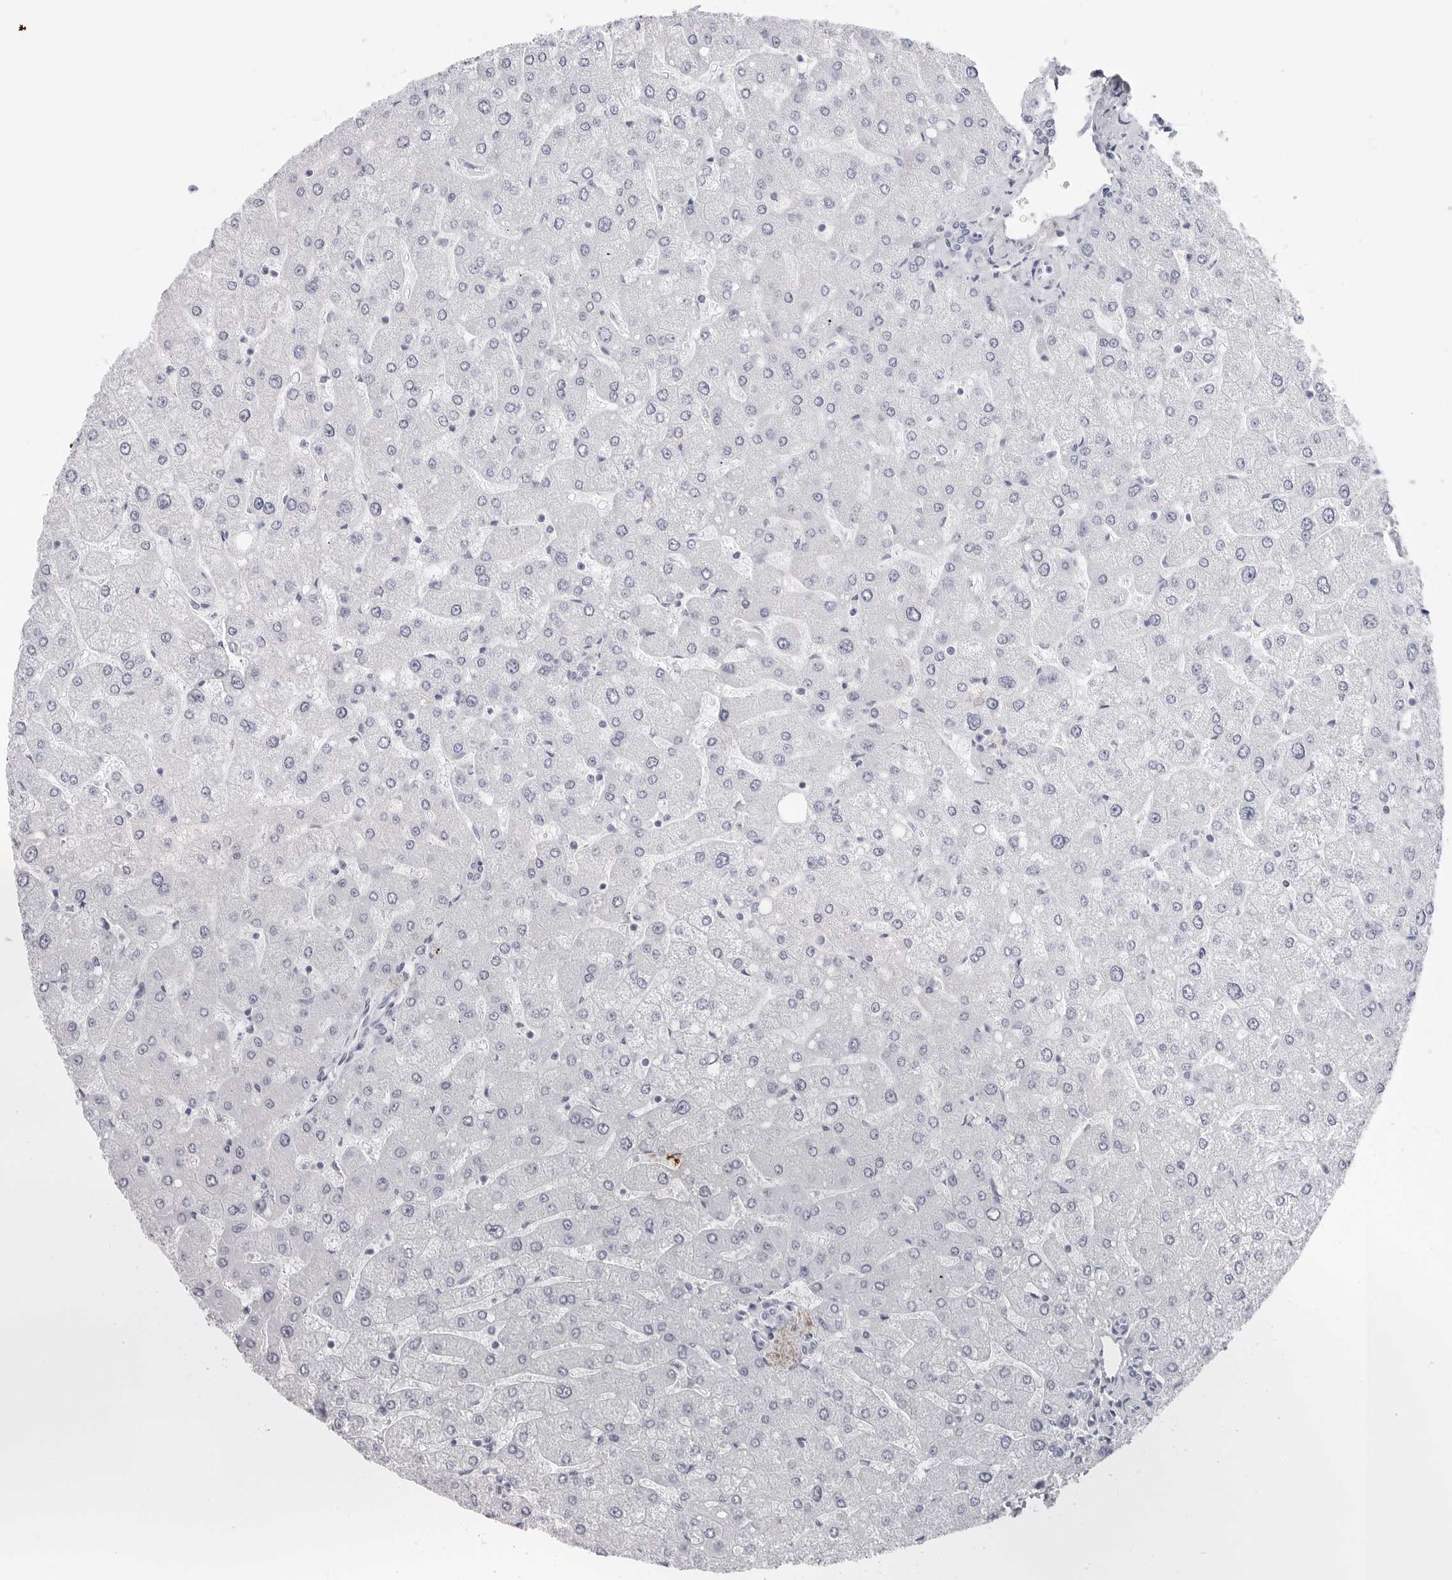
{"staining": {"intensity": "negative", "quantity": "none", "location": "none"}, "tissue": "liver", "cell_type": "Cholangiocytes", "image_type": "normal", "snomed": [{"axis": "morphology", "description": "Normal tissue, NOS"}, {"axis": "topography", "description": "Liver"}], "caption": "Cholangiocytes are negative for protein expression in normal human liver. Brightfield microscopy of immunohistochemistry (IHC) stained with DAB (brown) and hematoxylin (blue), captured at high magnification.", "gene": "CST2", "patient": {"sex": "male", "age": 55}}